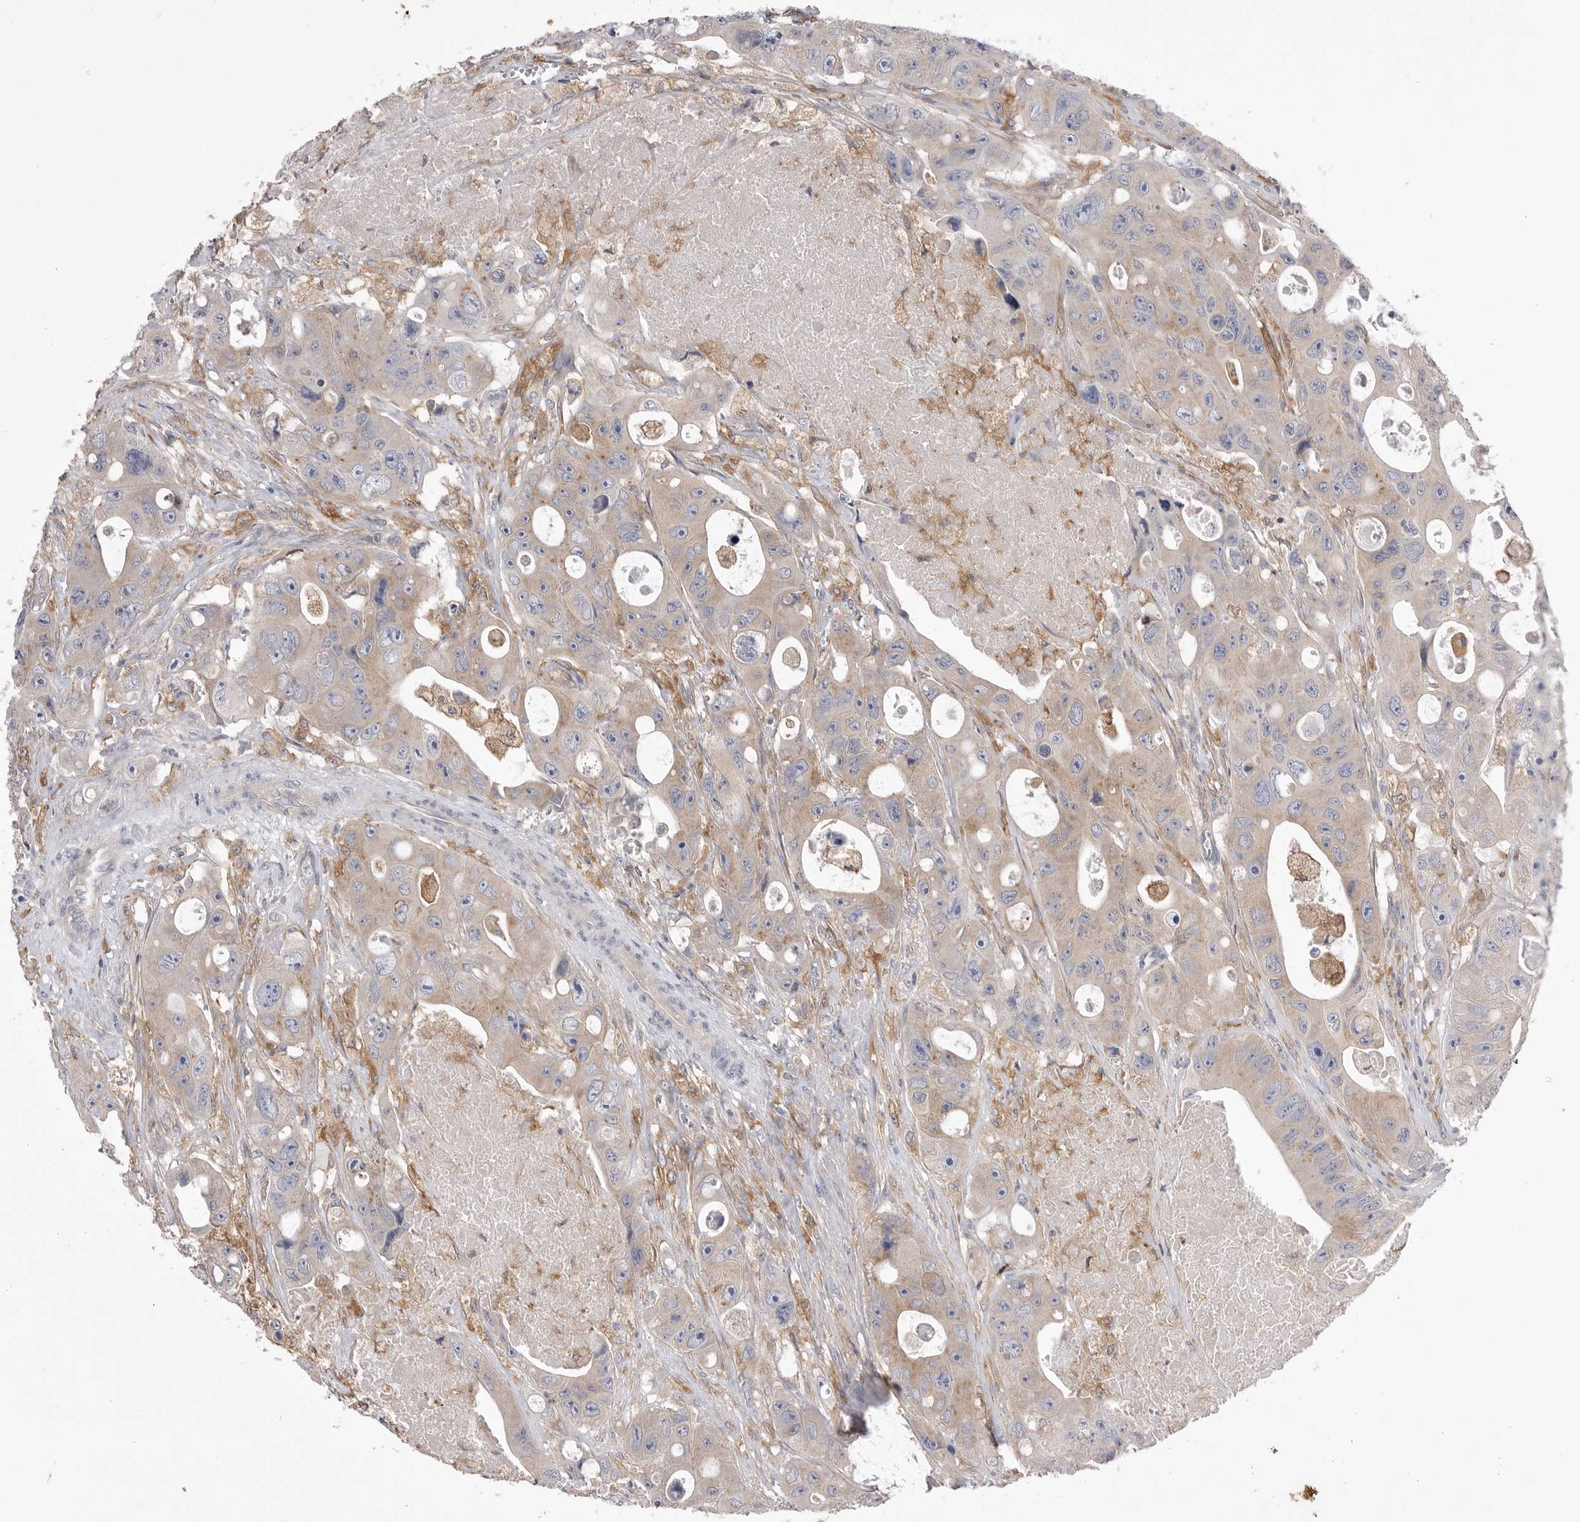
{"staining": {"intensity": "weak", "quantity": "25%-75%", "location": "cytoplasmic/membranous"}, "tissue": "colorectal cancer", "cell_type": "Tumor cells", "image_type": "cancer", "snomed": [{"axis": "morphology", "description": "Adenocarcinoma, NOS"}, {"axis": "topography", "description": "Colon"}], "caption": "Protein staining of colorectal cancer tissue displays weak cytoplasmic/membranous positivity in about 25%-75% of tumor cells. (Stains: DAB (3,3'-diaminobenzidine) in brown, nuclei in blue, Microscopy: brightfield microscopy at high magnification).", "gene": "VAC14", "patient": {"sex": "female", "age": 46}}